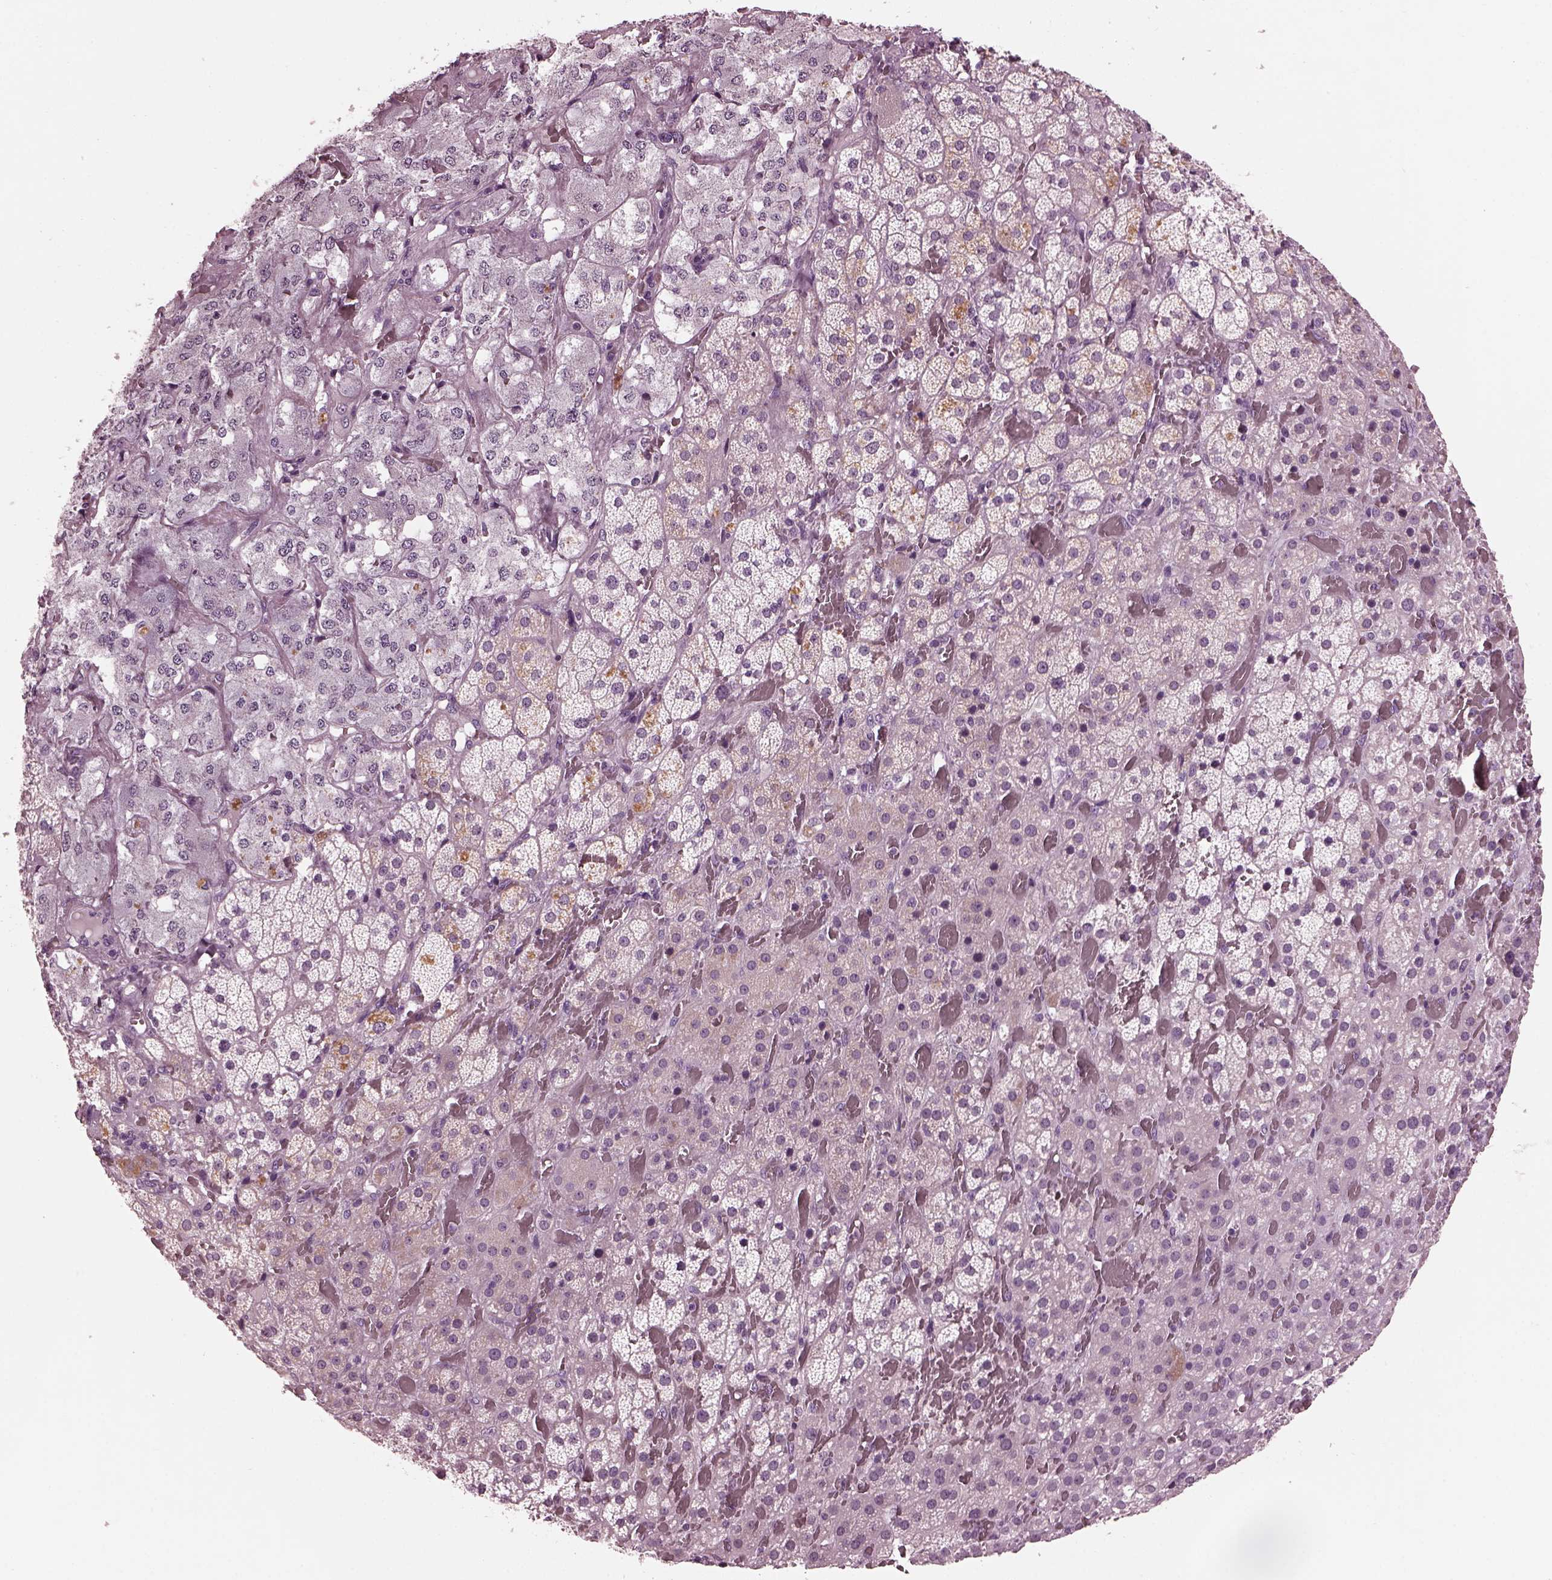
{"staining": {"intensity": "negative", "quantity": "none", "location": "none"}, "tissue": "adrenal gland", "cell_type": "Glandular cells", "image_type": "normal", "snomed": [{"axis": "morphology", "description": "Normal tissue, NOS"}, {"axis": "topography", "description": "Adrenal gland"}], "caption": "Glandular cells show no significant protein staining in normal adrenal gland. Brightfield microscopy of immunohistochemistry stained with DAB (3,3'-diaminobenzidine) (brown) and hematoxylin (blue), captured at high magnification.", "gene": "MIB2", "patient": {"sex": "male", "age": 57}}